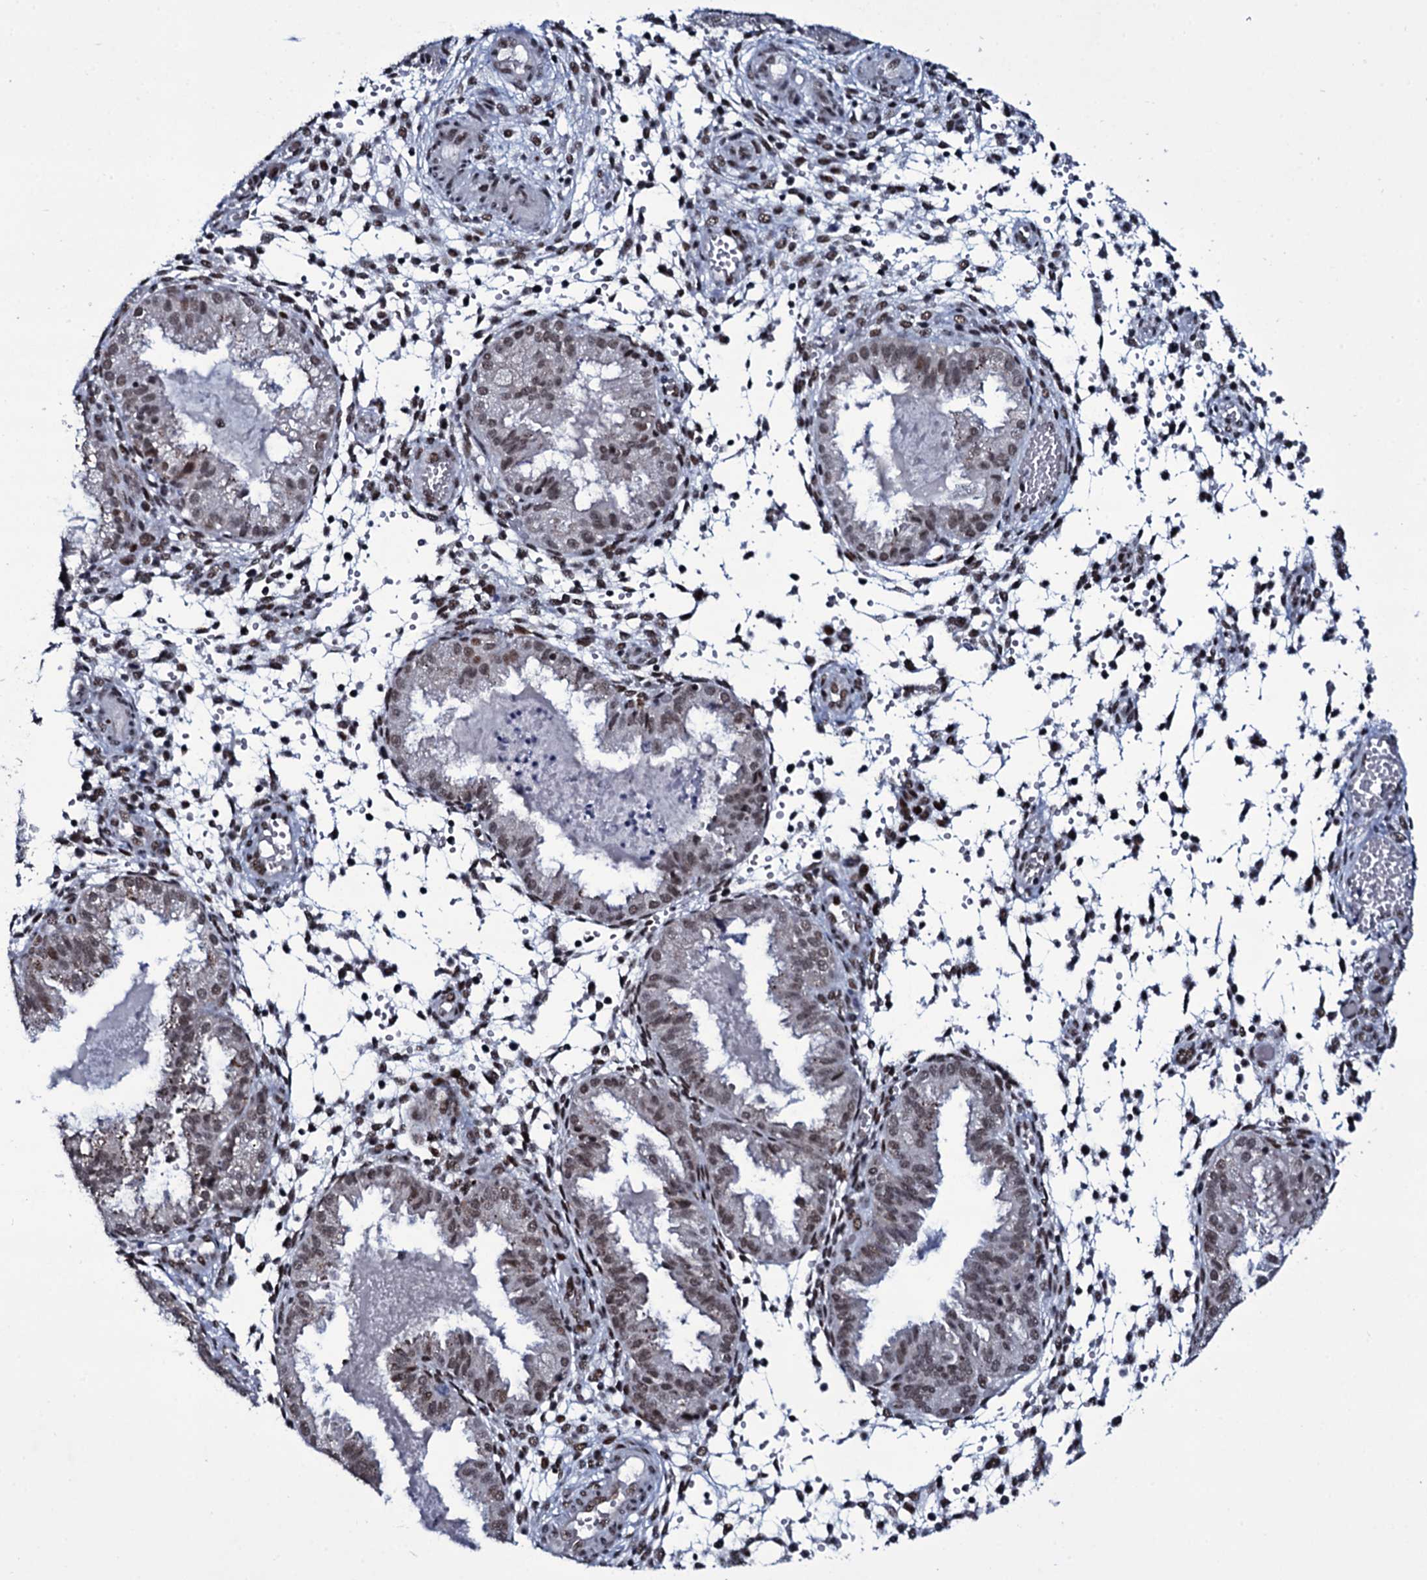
{"staining": {"intensity": "moderate", "quantity": "<25%", "location": "nuclear"}, "tissue": "endometrium", "cell_type": "Cells in endometrial stroma", "image_type": "normal", "snomed": [{"axis": "morphology", "description": "Normal tissue, NOS"}, {"axis": "topography", "description": "Endometrium"}], "caption": "This is an image of immunohistochemistry (IHC) staining of unremarkable endometrium, which shows moderate expression in the nuclear of cells in endometrial stroma.", "gene": "ZMIZ2", "patient": {"sex": "female", "age": 33}}